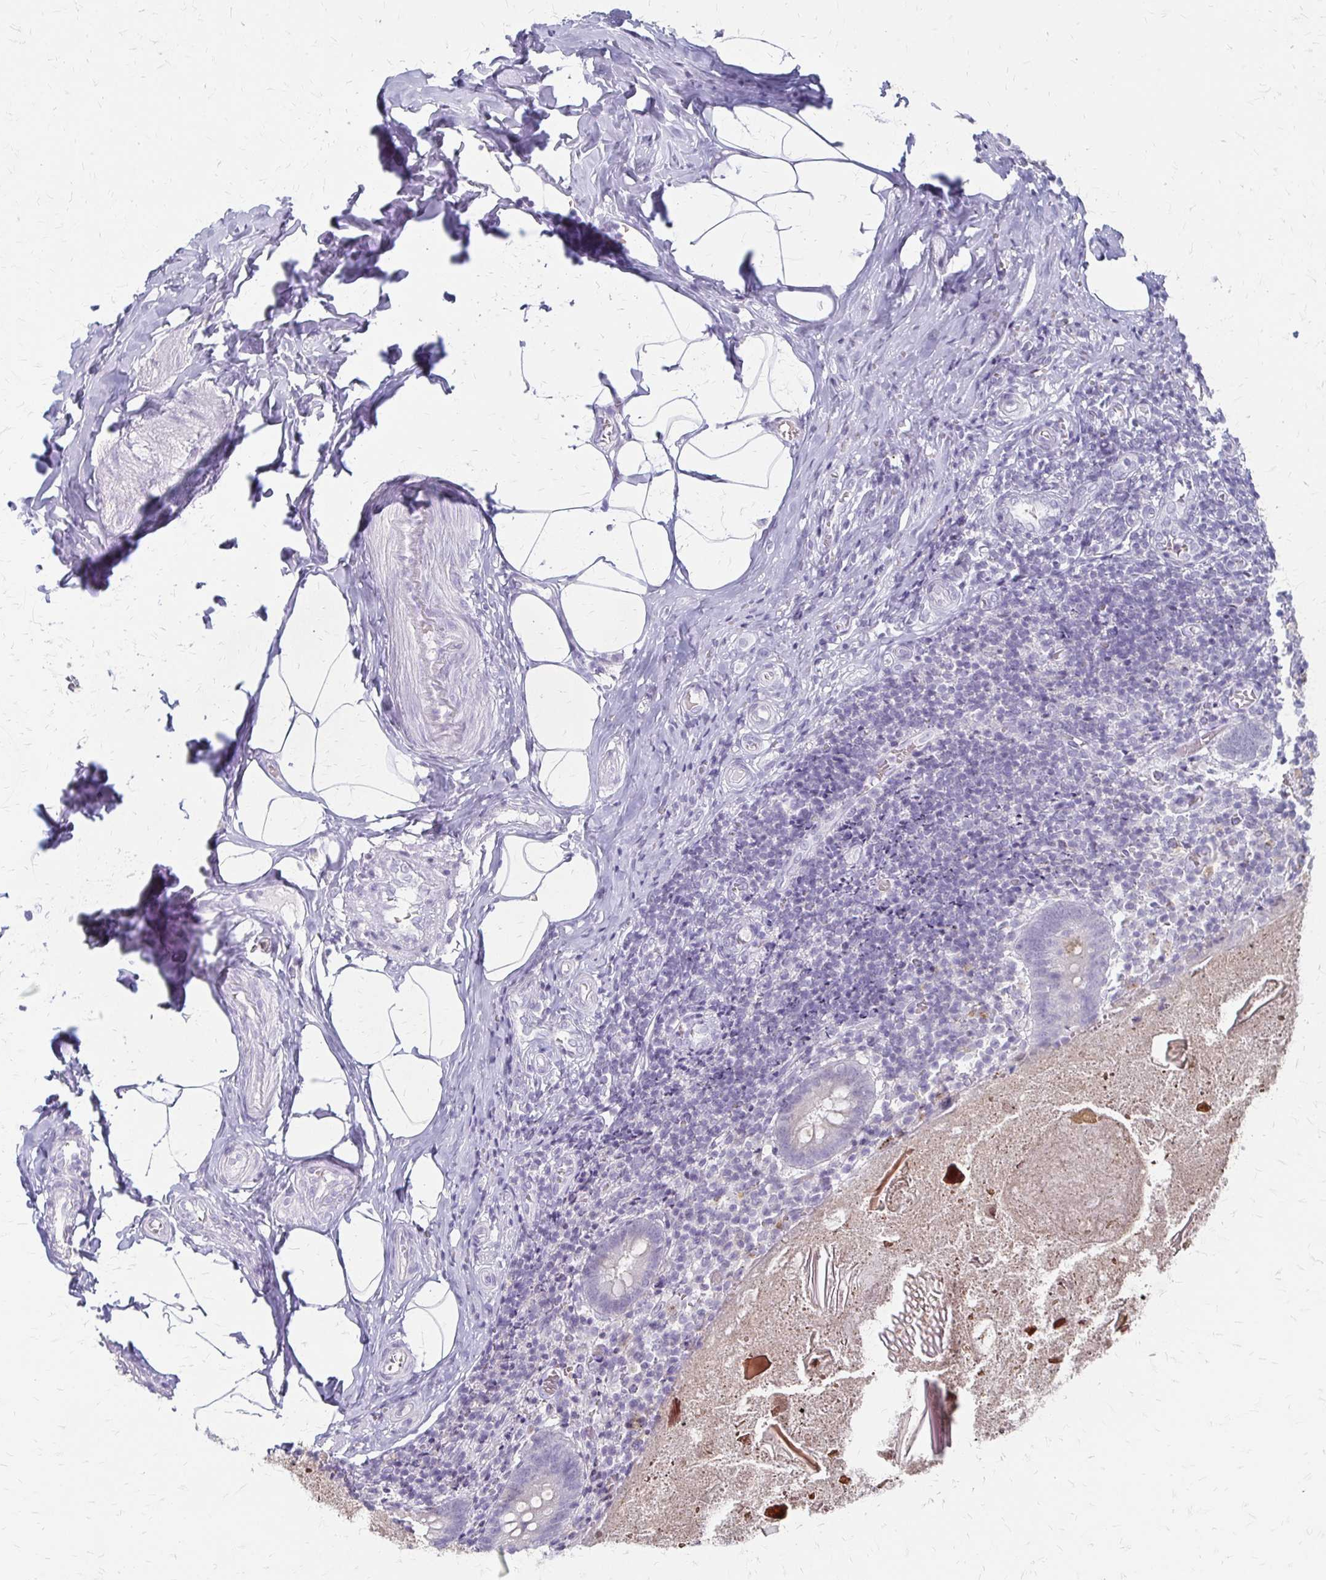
{"staining": {"intensity": "negative", "quantity": "none", "location": "none"}, "tissue": "appendix", "cell_type": "Glandular cells", "image_type": "normal", "snomed": [{"axis": "morphology", "description": "Normal tissue, NOS"}, {"axis": "topography", "description": "Appendix"}], "caption": "Immunohistochemistry (IHC) photomicrograph of benign appendix: human appendix stained with DAB (3,3'-diaminobenzidine) displays no significant protein positivity in glandular cells.", "gene": "ACP5", "patient": {"sex": "female", "age": 17}}